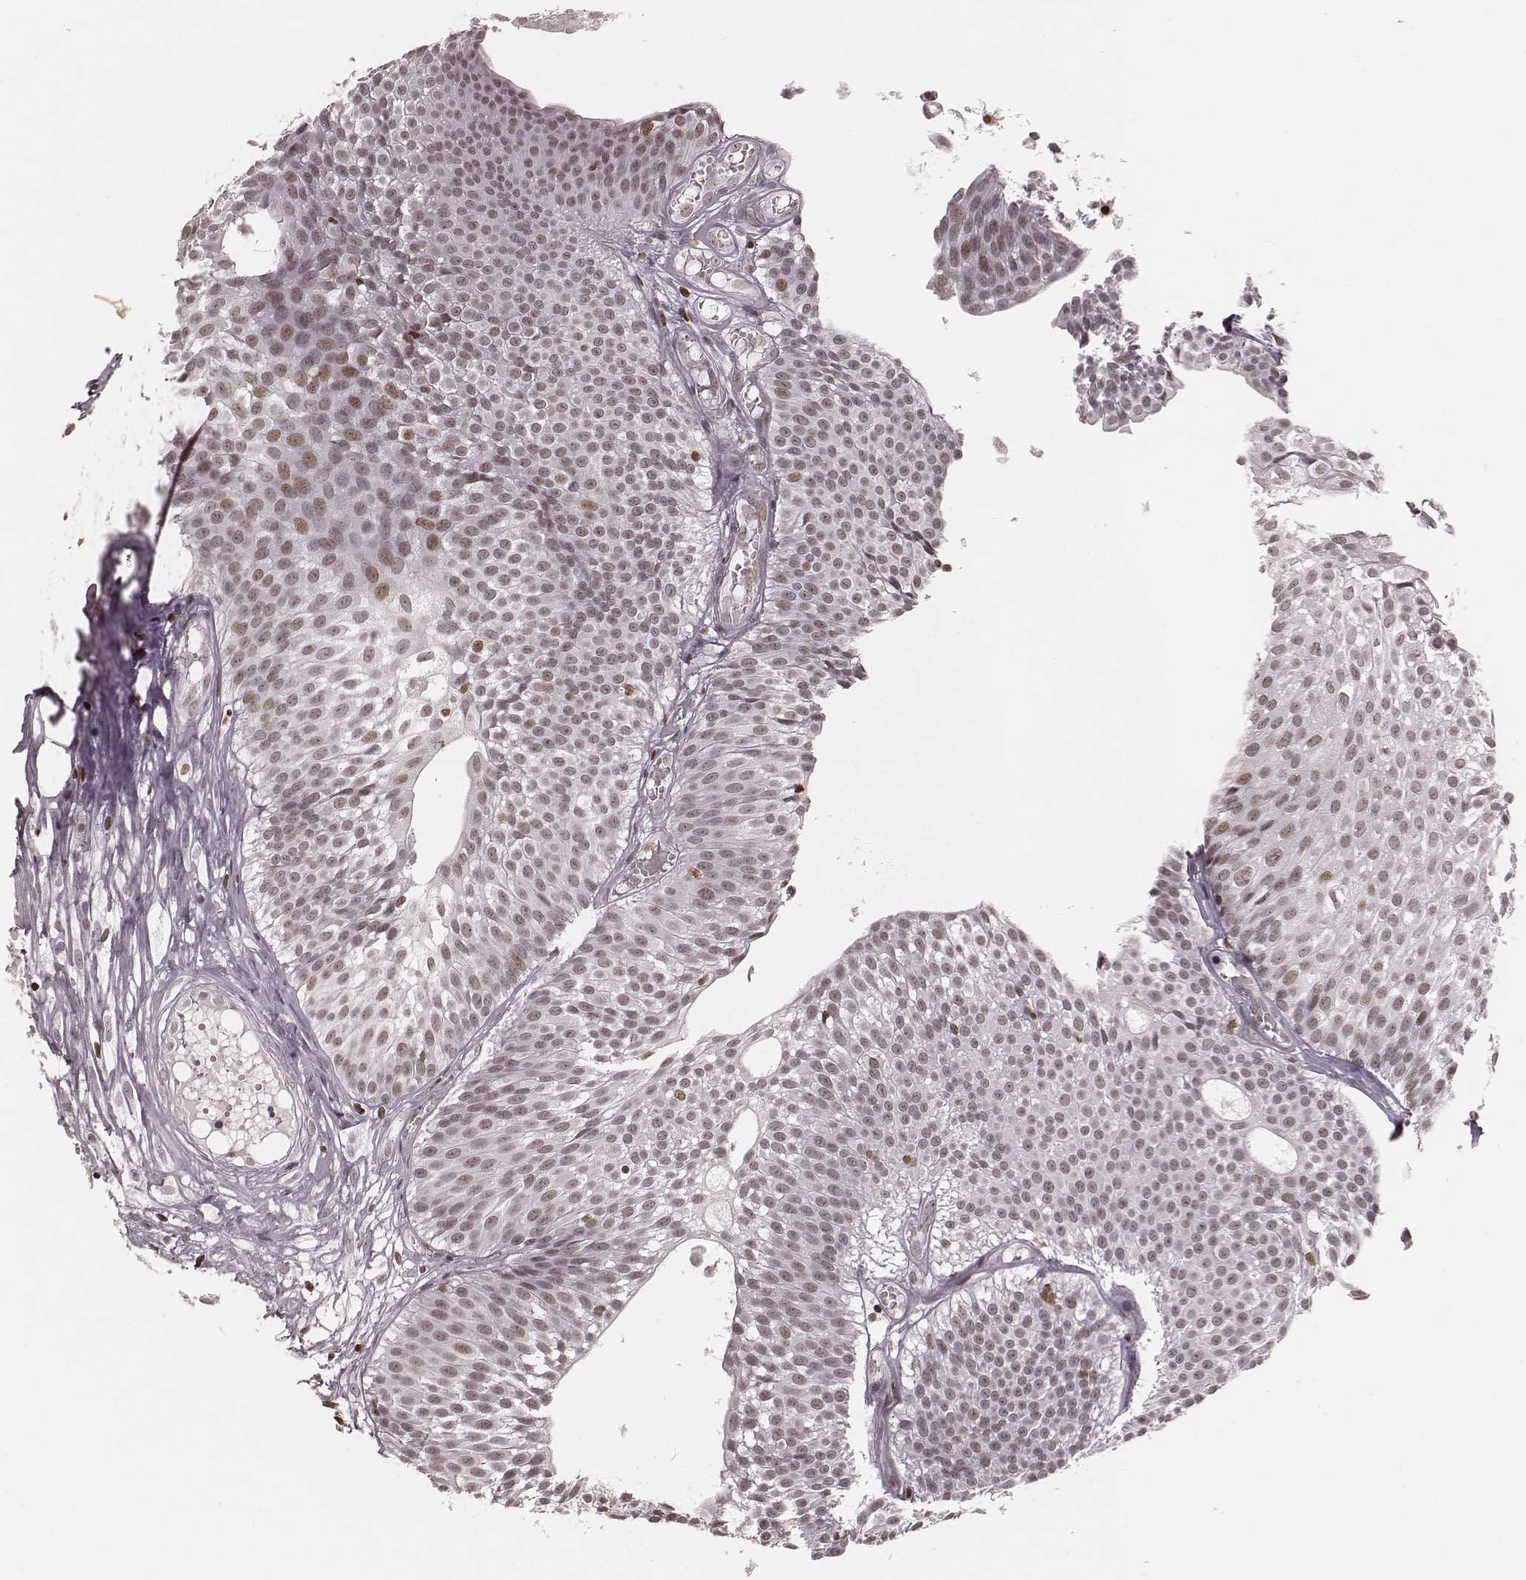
{"staining": {"intensity": "moderate", "quantity": "<25%", "location": "nuclear"}, "tissue": "urothelial cancer", "cell_type": "Tumor cells", "image_type": "cancer", "snomed": [{"axis": "morphology", "description": "Urothelial carcinoma, Low grade"}, {"axis": "topography", "description": "Urinary bladder"}], "caption": "Human urothelial cancer stained with a protein marker reveals moderate staining in tumor cells.", "gene": "PARP1", "patient": {"sex": "male", "age": 63}}